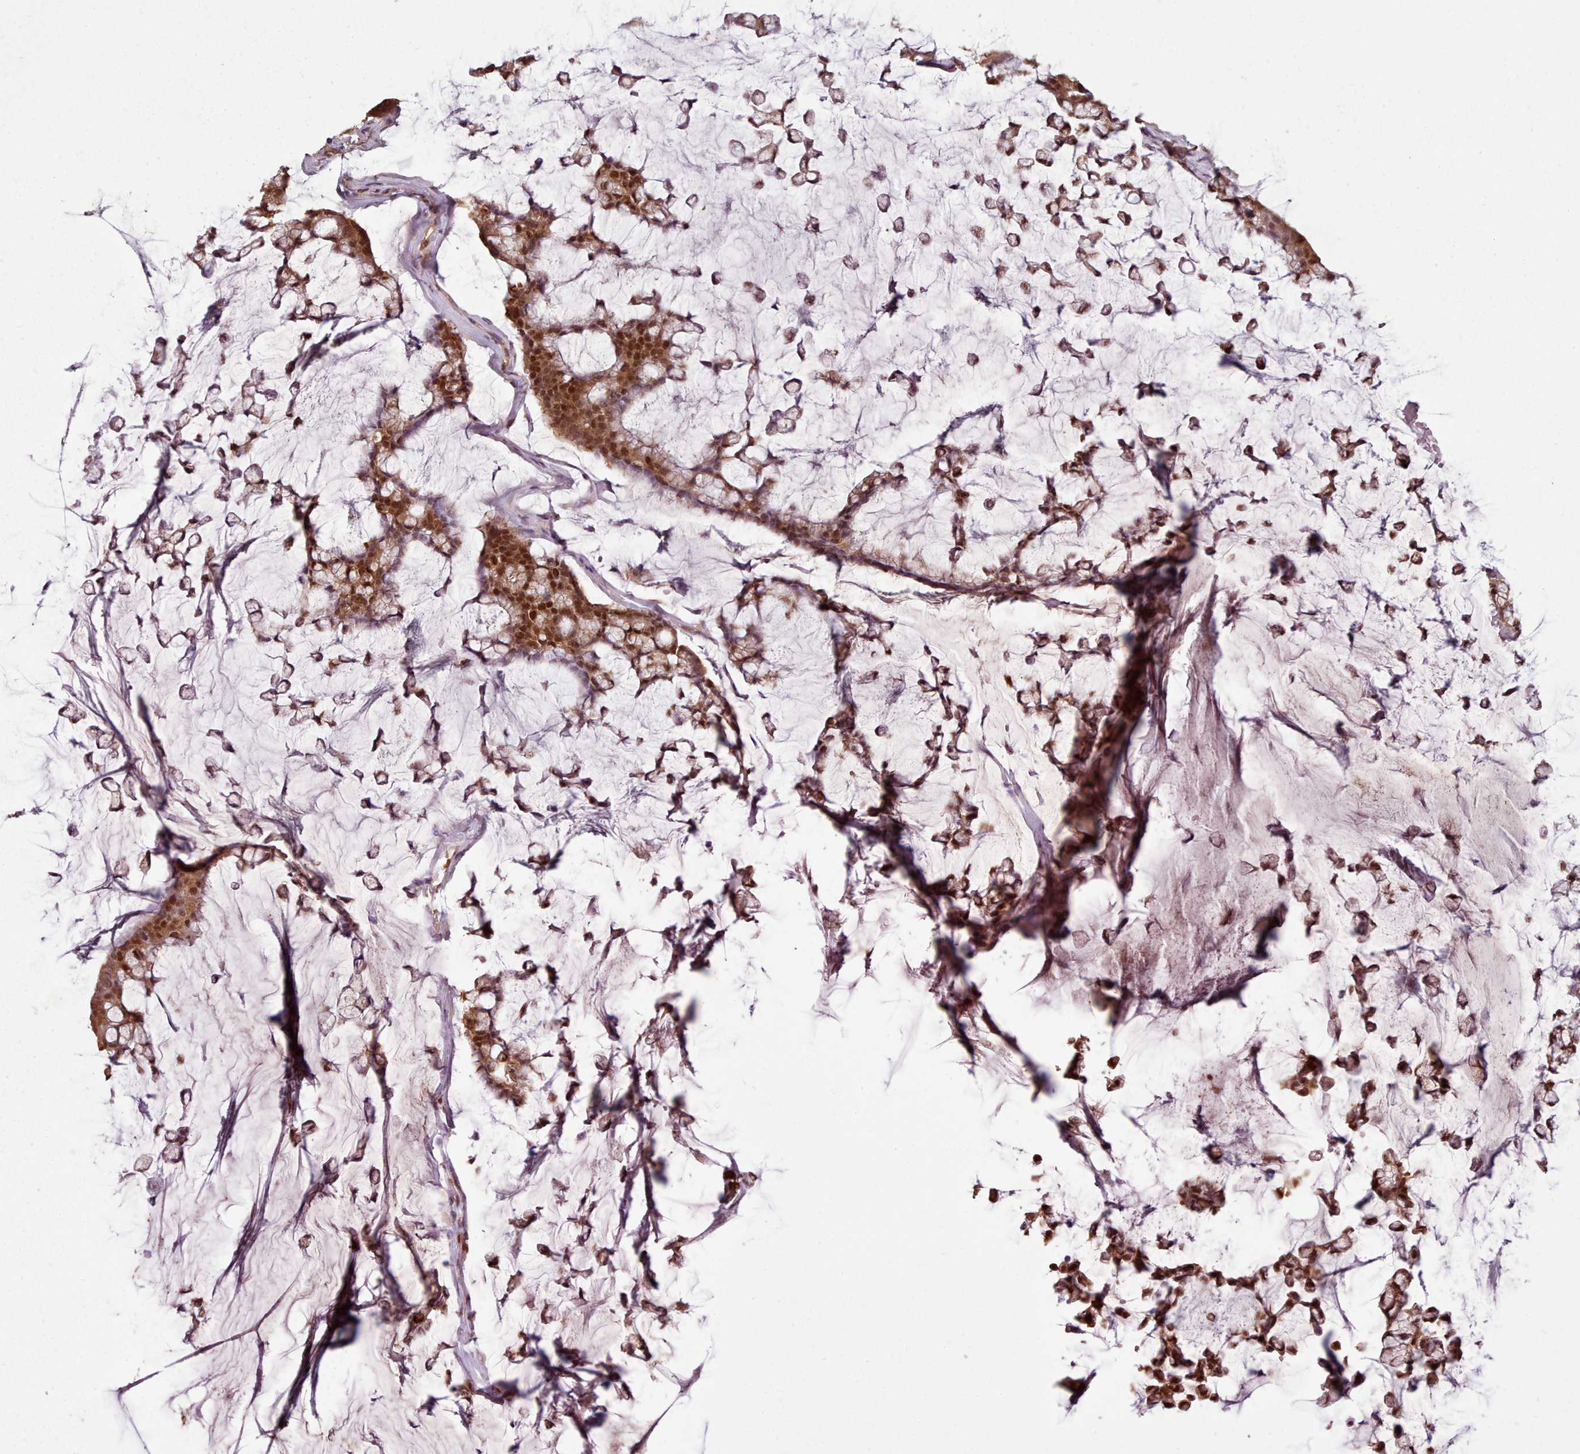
{"staining": {"intensity": "moderate", "quantity": ">75%", "location": "cytoplasmic/membranous,nuclear"}, "tissue": "colorectal cancer", "cell_type": "Tumor cells", "image_type": "cancer", "snomed": [{"axis": "morphology", "description": "Adenocarcinoma, NOS"}, {"axis": "topography", "description": "Colon"}], "caption": "Immunohistochemical staining of colorectal adenocarcinoma exhibits medium levels of moderate cytoplasmic/membranous and nuclear protein expression in about >75% of tumor cells.", "gene": "RPS27A", "patient": {"sex": "female", "age": 84}}